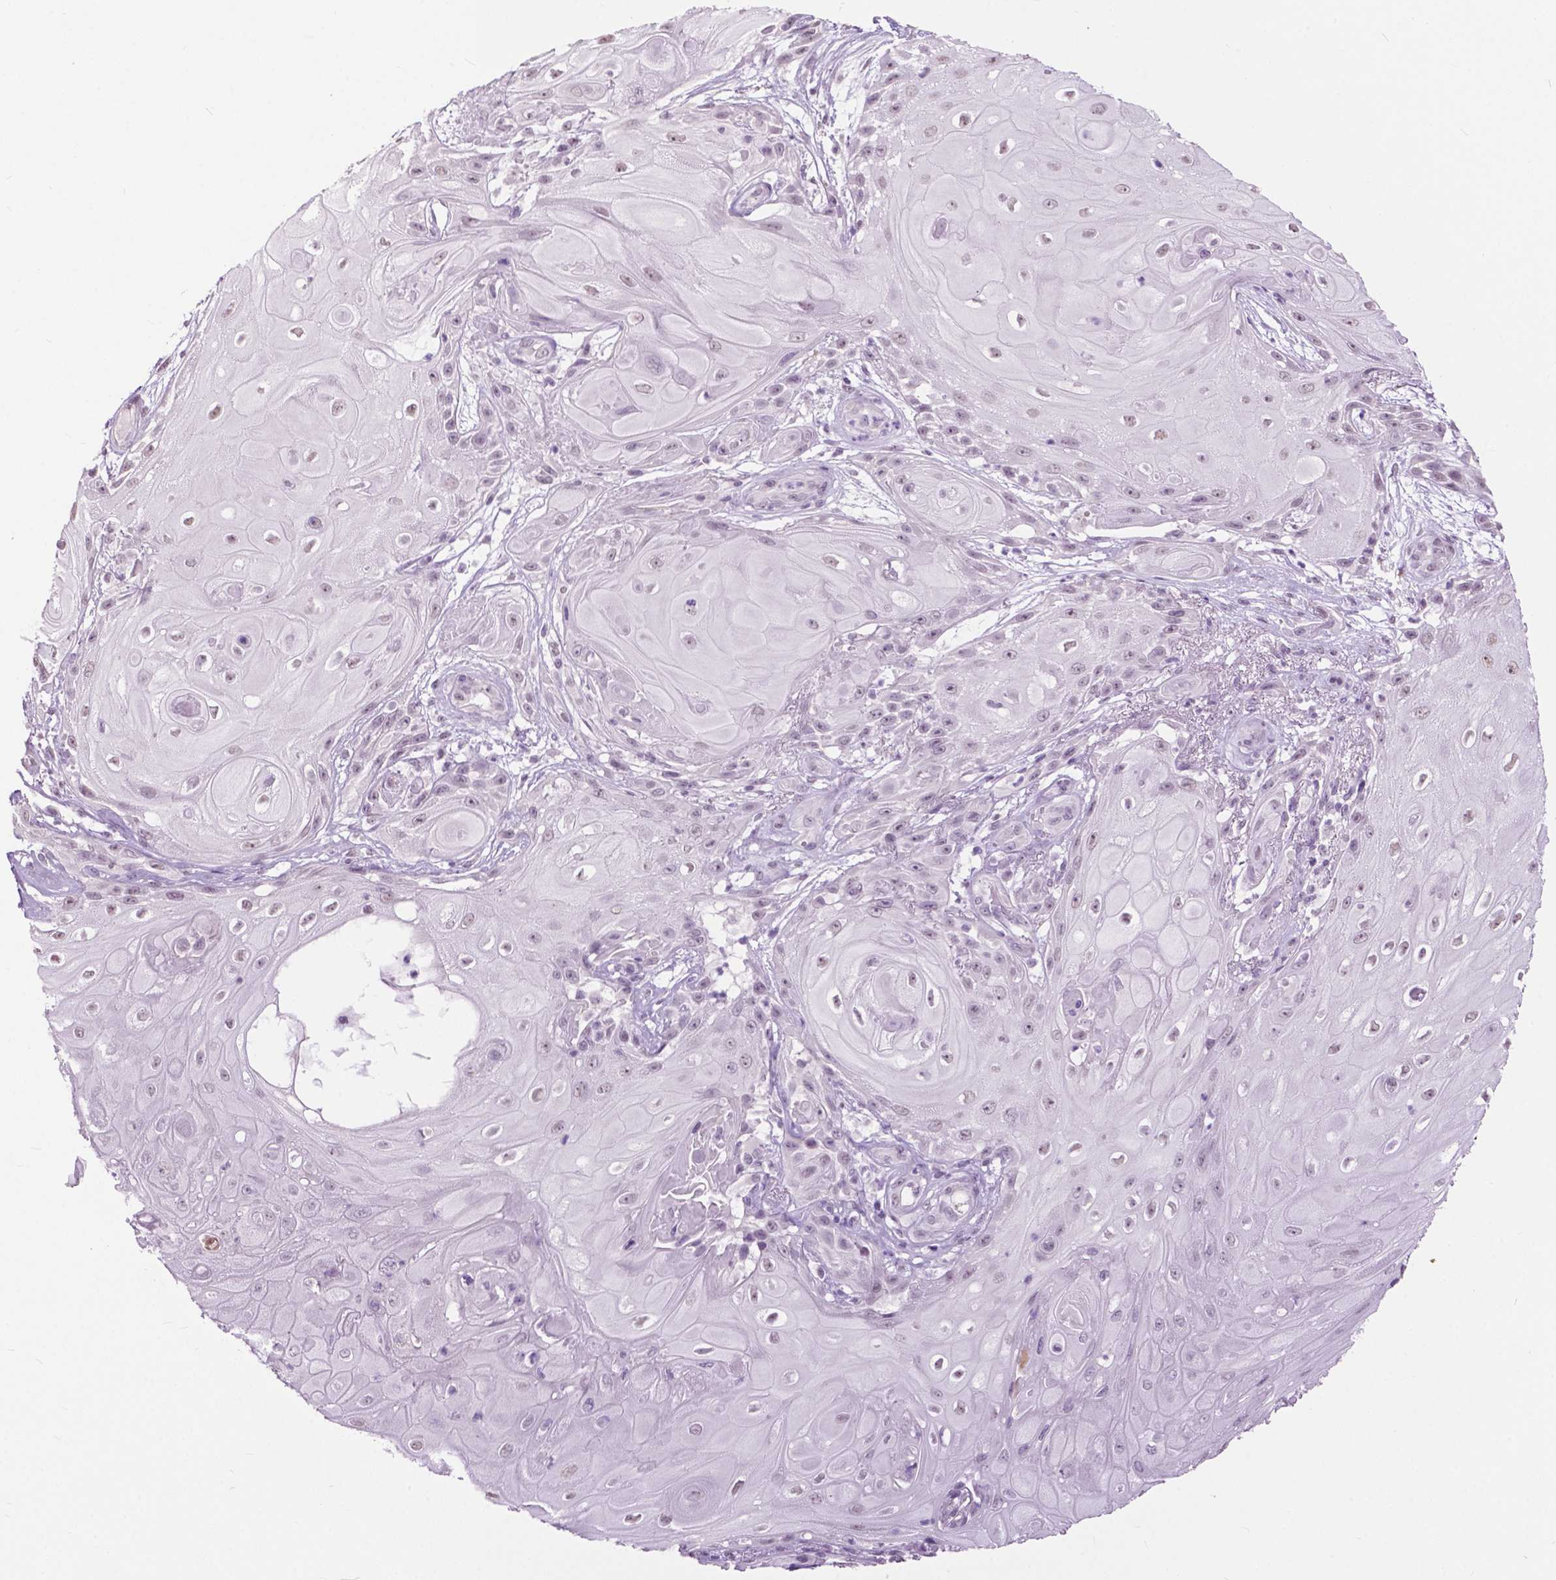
{"staining": {"intensity": "negative", "quantity": "none", "location": "none"}, "tissue": "skin cancer", "cell_type": "Tumor cells", "image_type": "cancer", "snomed": [{"axis": "morphology", "description": "Squamous cell carcinoma, NOS"}, {"axis": "topography", "description": "Skin"}], "caption": "This is an immunohistochemistry (IHC) photomicrograph of human skin squamous cell carcinoma. There is no positivity in tumor cells.", "gene": "GPR37L1", "patient": {"sex": "male", "age": 62}}